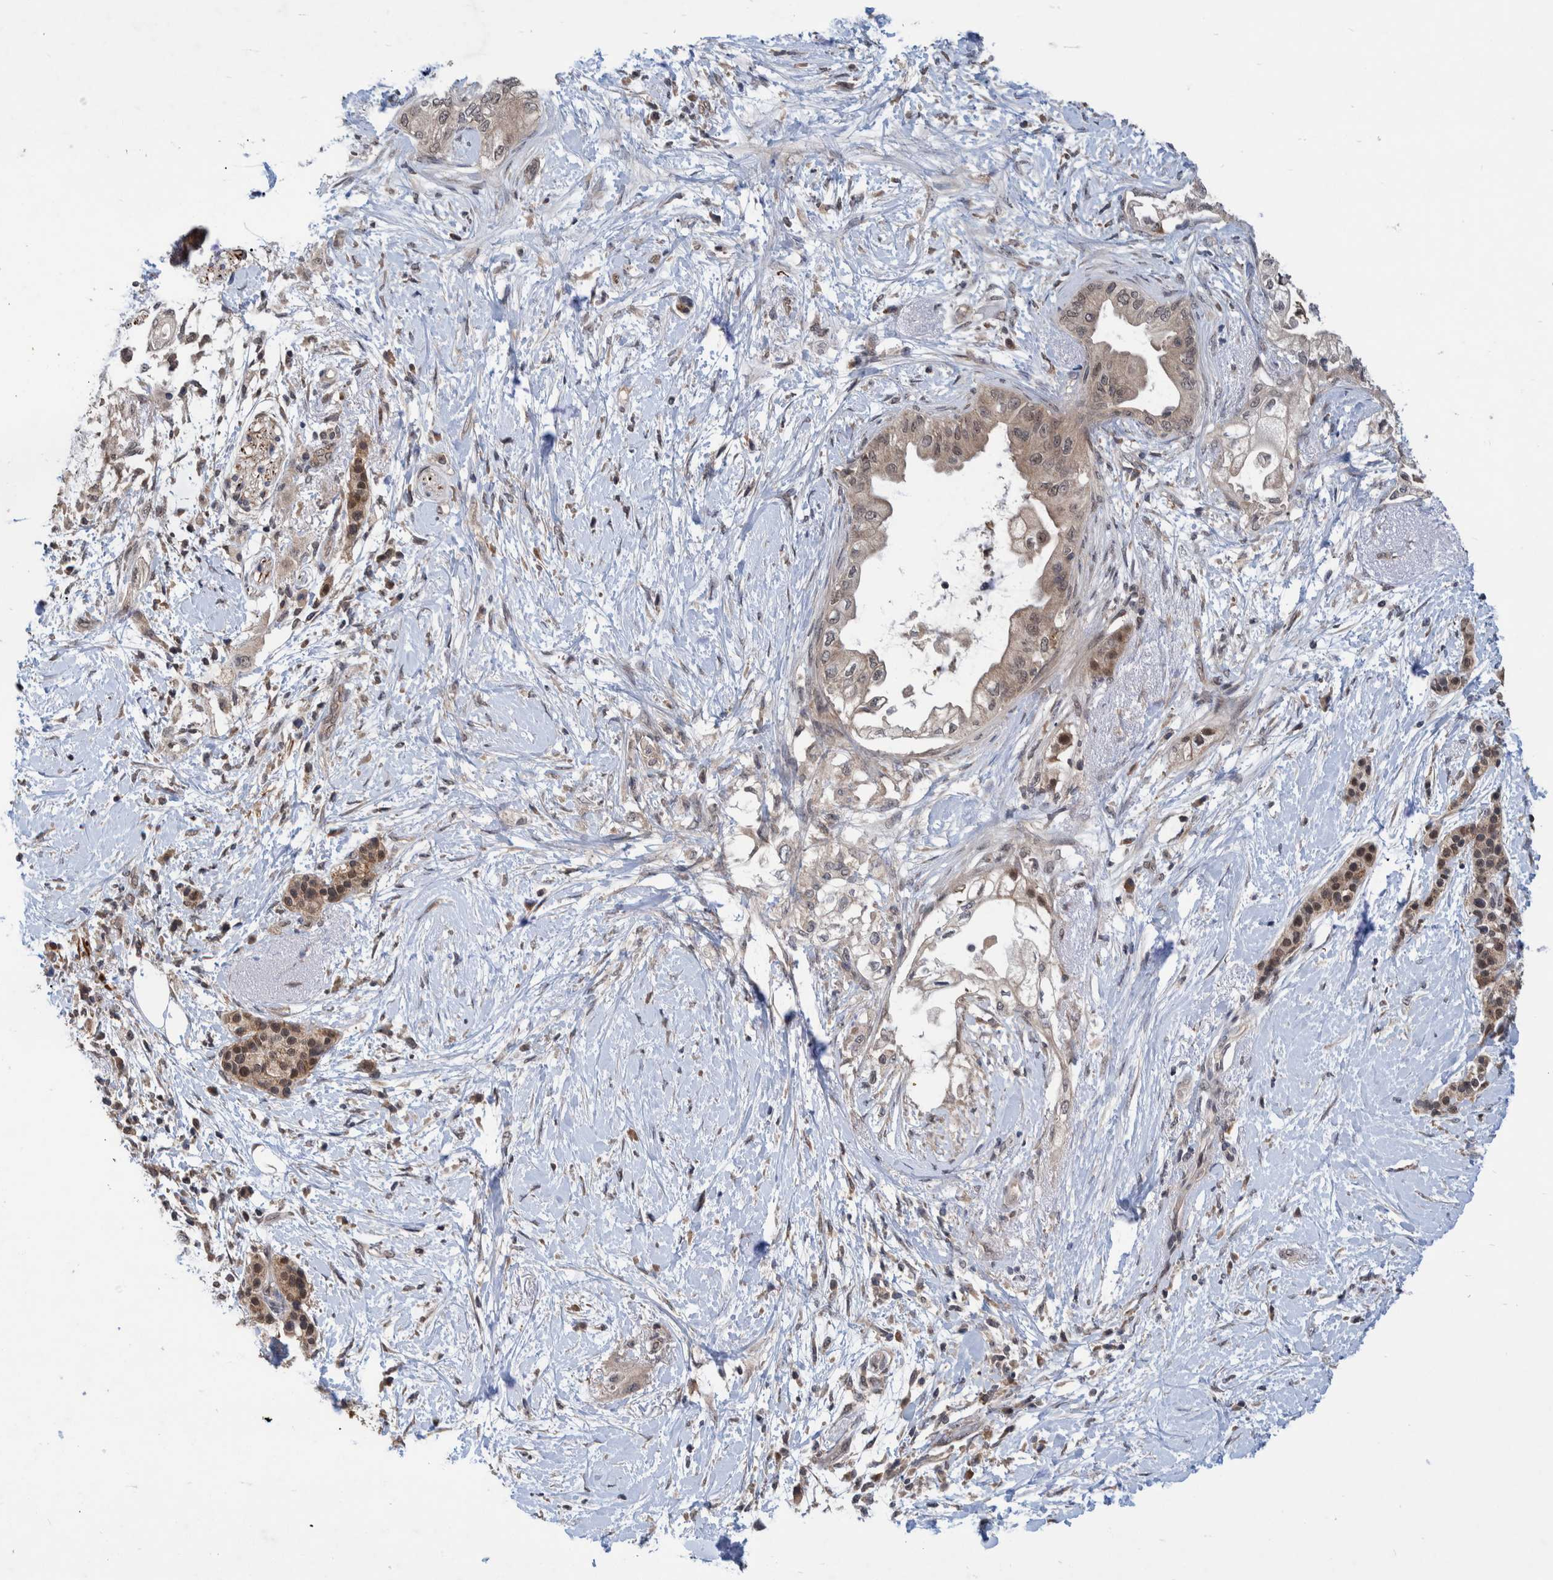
{"staining": {"intensity": "weak", "quantity": "25%-75%", "location": "cytoplasmic/membranous"}, "tissue": "pancreatic cancer", "cell_type": "Tumor cells", "image_type": "cancer", "snomed": [{"axis": "morphology", "description": "Normal tissue, NOS"}, {"axis": "morphology", "description": "Adenocarcinoma, NOS"}, {"axis": "topography", "description": "Pancreas"}, {"axis": "topography", "description": "Duodenum"}], "caption": "Human pancreatic adenocarcinoma stained for a protein (brown) exhibits weak cytoplasmic/membranous positive staining in about 25%-75% of tumor cells.", "gene": "PLPBP", "patient": {"sex": "female", "age": 60}}